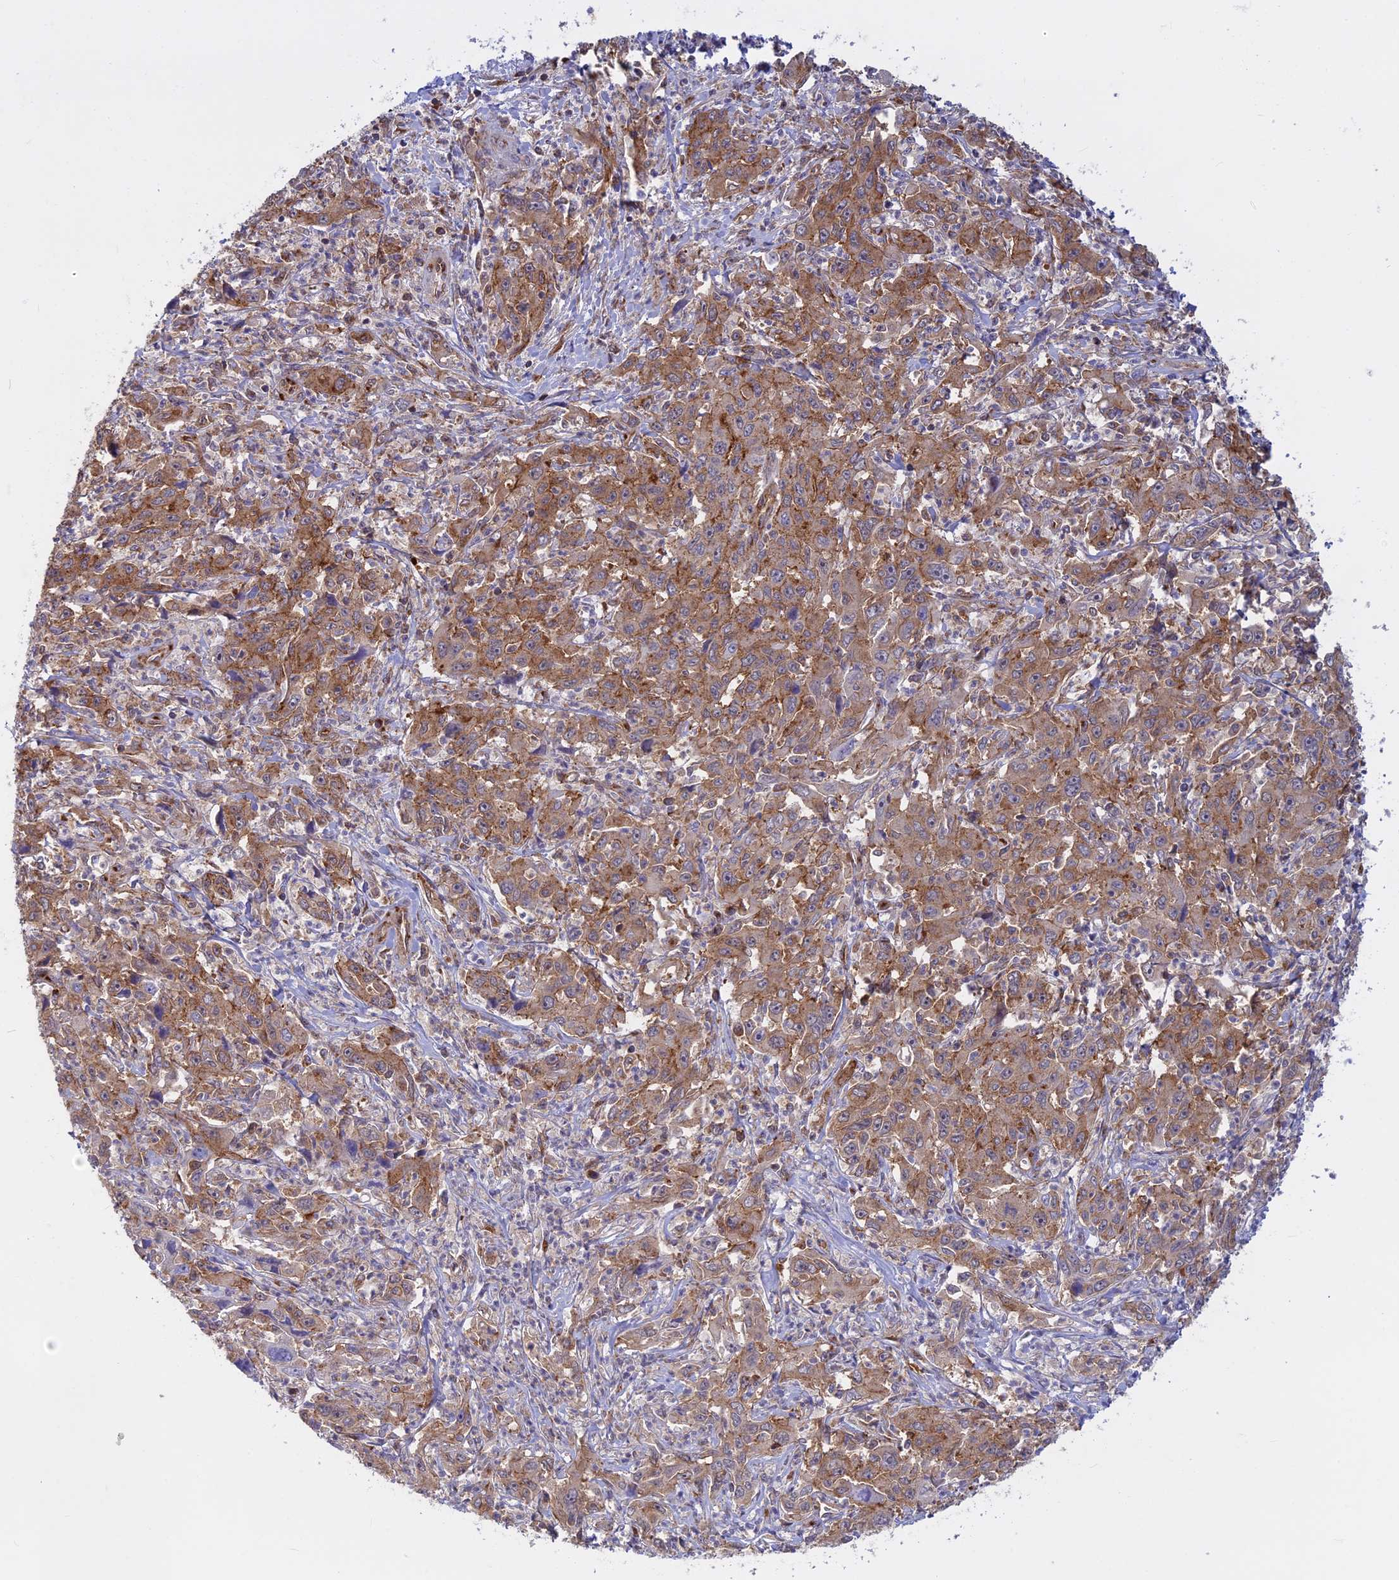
{"staining": {"intensity": "moderate", "quantity": ">75%", "location": "cytoplasmic/membranous"}, "tissue": "liver cancer", "cell_type": "Tumor cells", "image_type": "cancer", "snomed": [{"axis": "morphology", "description": "Carcinoma, Hepatocellular, NOS"}, {"axis": "topography", "description": "Liver"}], "caption": "IHC image of neoplastic tissue: human liver cancer stained using immunohistochemistry demonstrates medium levels of moderate protein expression localized specifically in the cytoplasmic/membranous of tumor cells, appearing as a cytoplasmic/membranous brown color.", "gene": "CLINT1", "patient": {"sex": "male", "age": 63}}